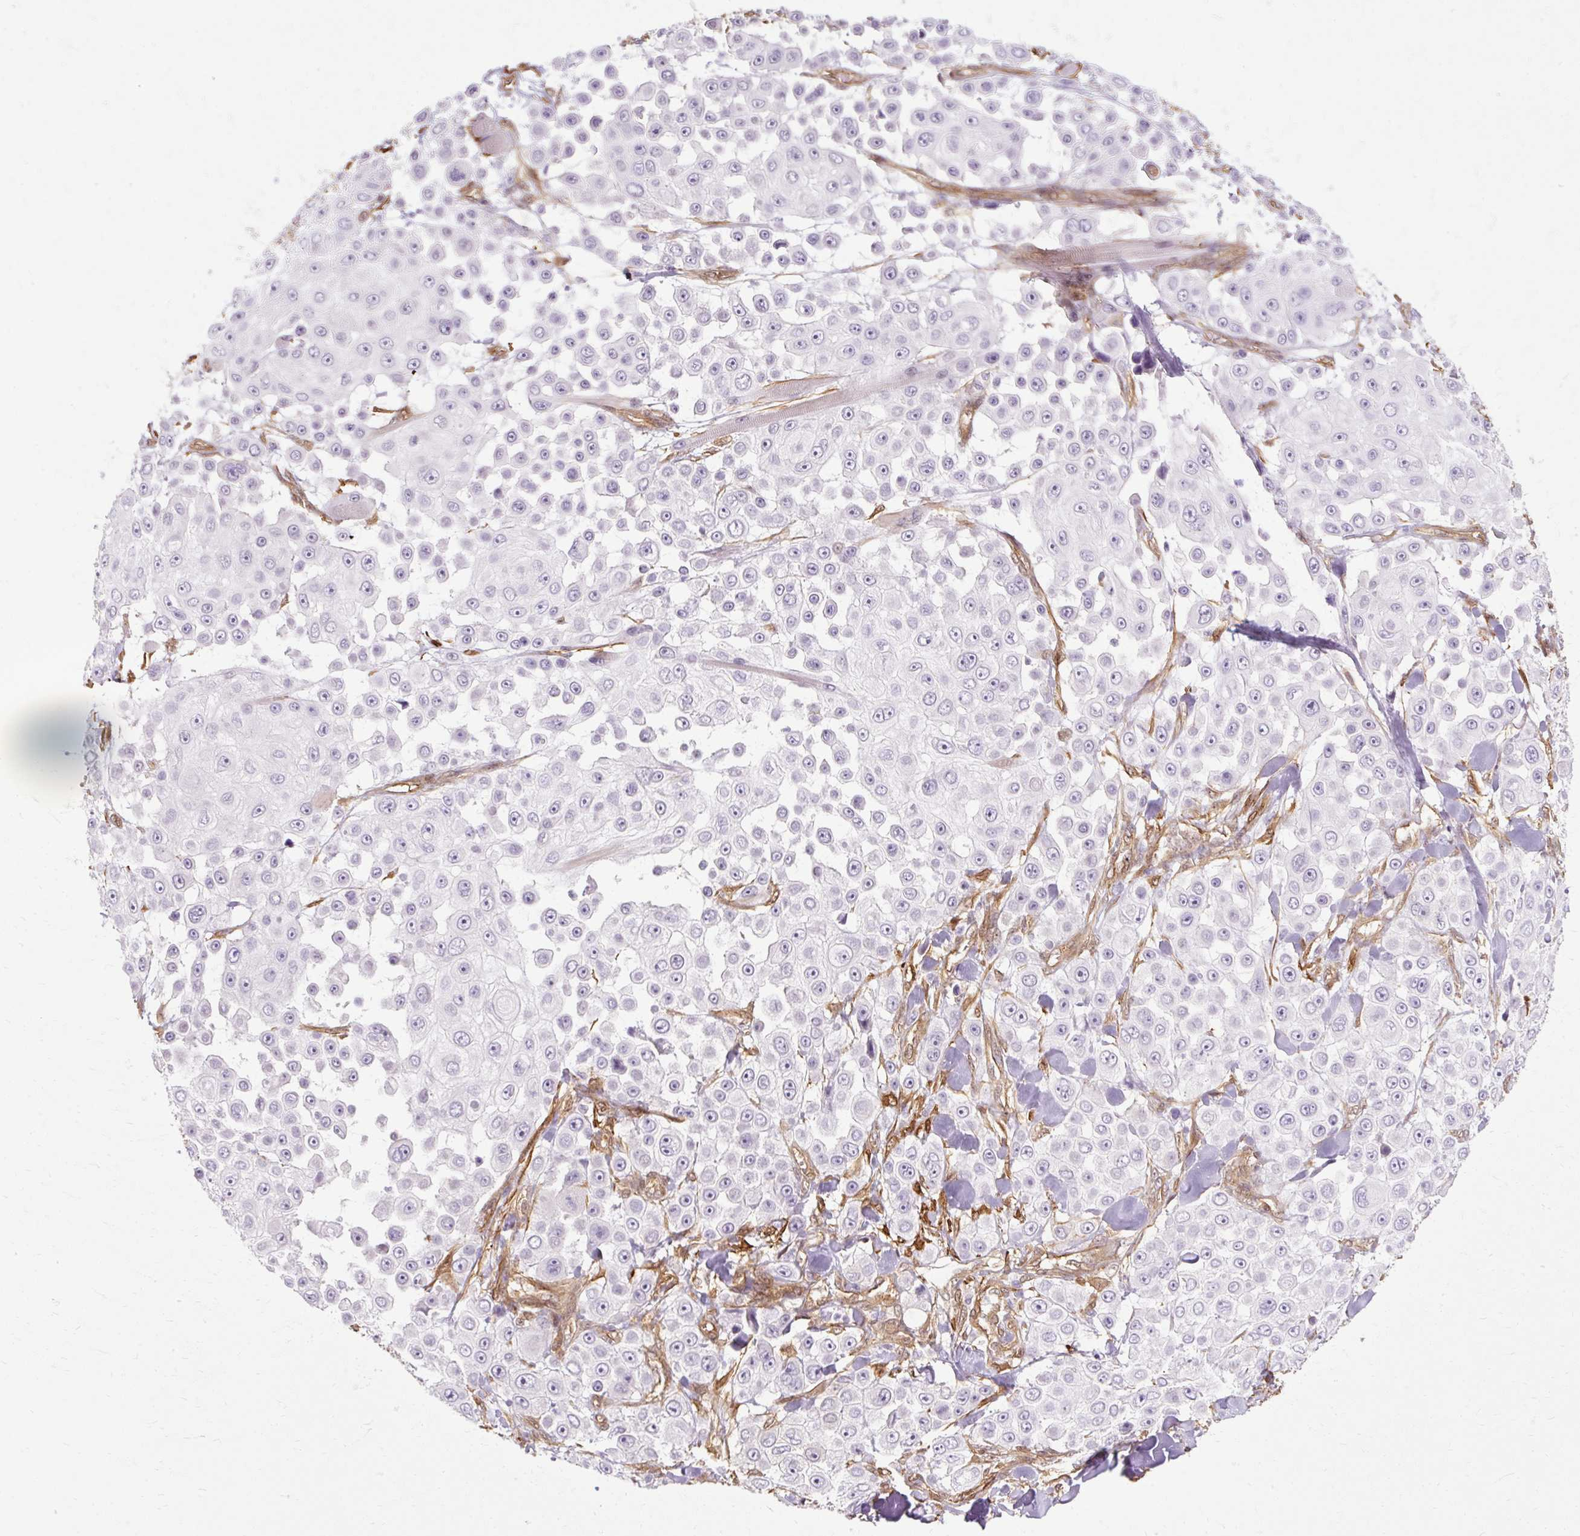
{"staining": {"intensity": "negative", "quantity": "none", "location": "none"}, "tissue": "skin cancer", "cell_type": "Tumor cells", "image_type": "cancer", "snomed": [{"axis": "morphology", "description": "Squamous cell carcinoma, NOS"}, {"axis": "topography", "description": "Skin"}], "caption": "An image of squamous cell carcinoma (skin) stained for a protein exhibits no brown staining in tumor cells.", "gene": "CNN3", "patient": {"sex": "male", "age": 67}}